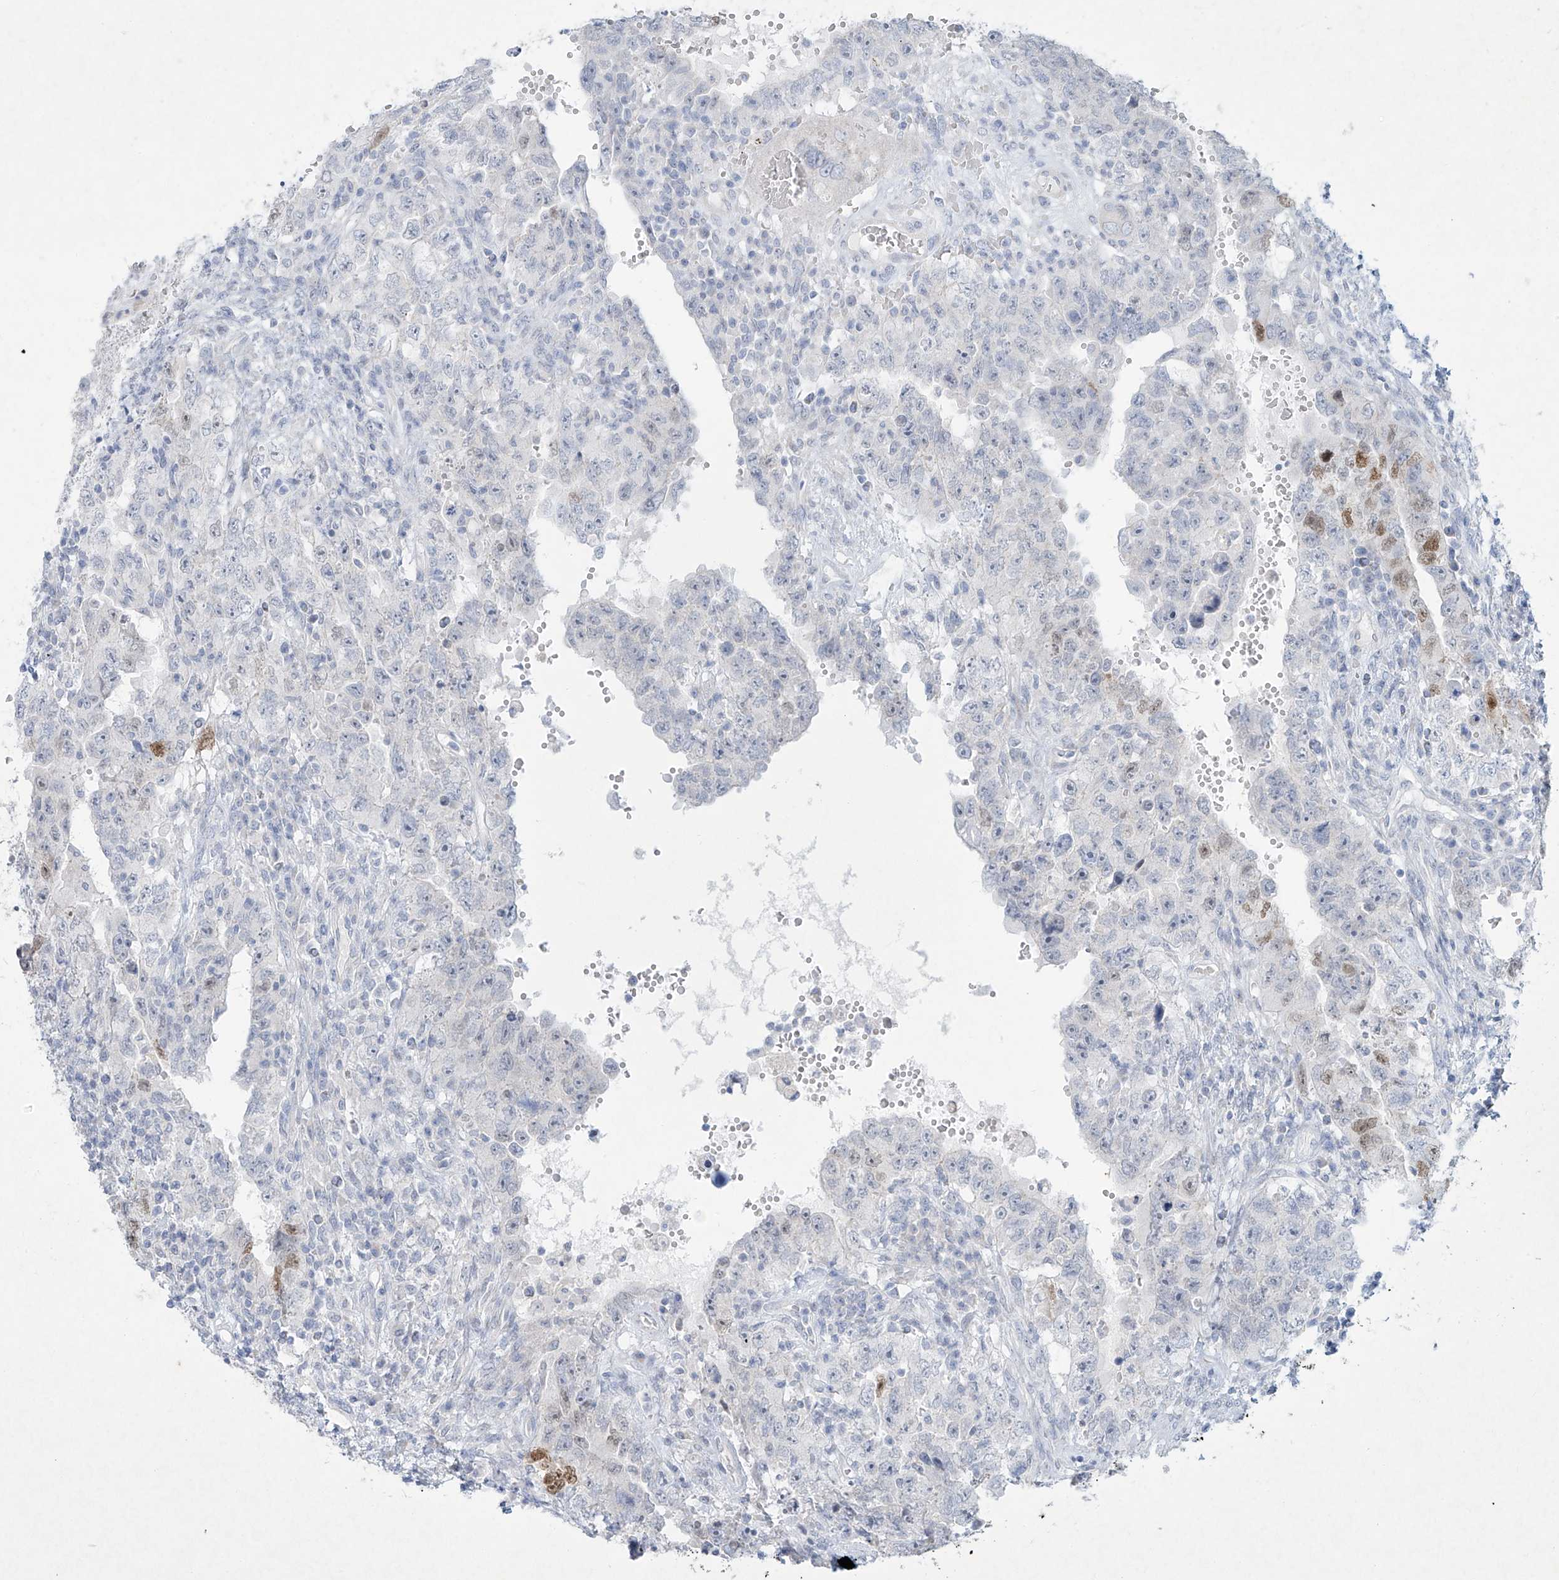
{"staining": {"intensity": "moderate", "quantity": "<25%", "location": "nuclear"}, "tissue": "testis cancer", "cell_type": "Tumor cells", "image_type": "cancer", "snomed": [{"axis": "morphology", "description": "Carcinoma, Embryonal, NOS"}, {"axis": "topography", "description": "Testis"}], "caption": "The micrograph exhibits a brown stain indicating the presence of a protein in the nuclear of tumor cells in testis embryonal carcinoma. (Stains: DAB (3,3'-diaminobenzidine) in brown, nuclei in blue, Microscopy: brightfield microscopy at high magnification).", "gene": "PAX6", "patient": {"sex": "male", "age": 26}}